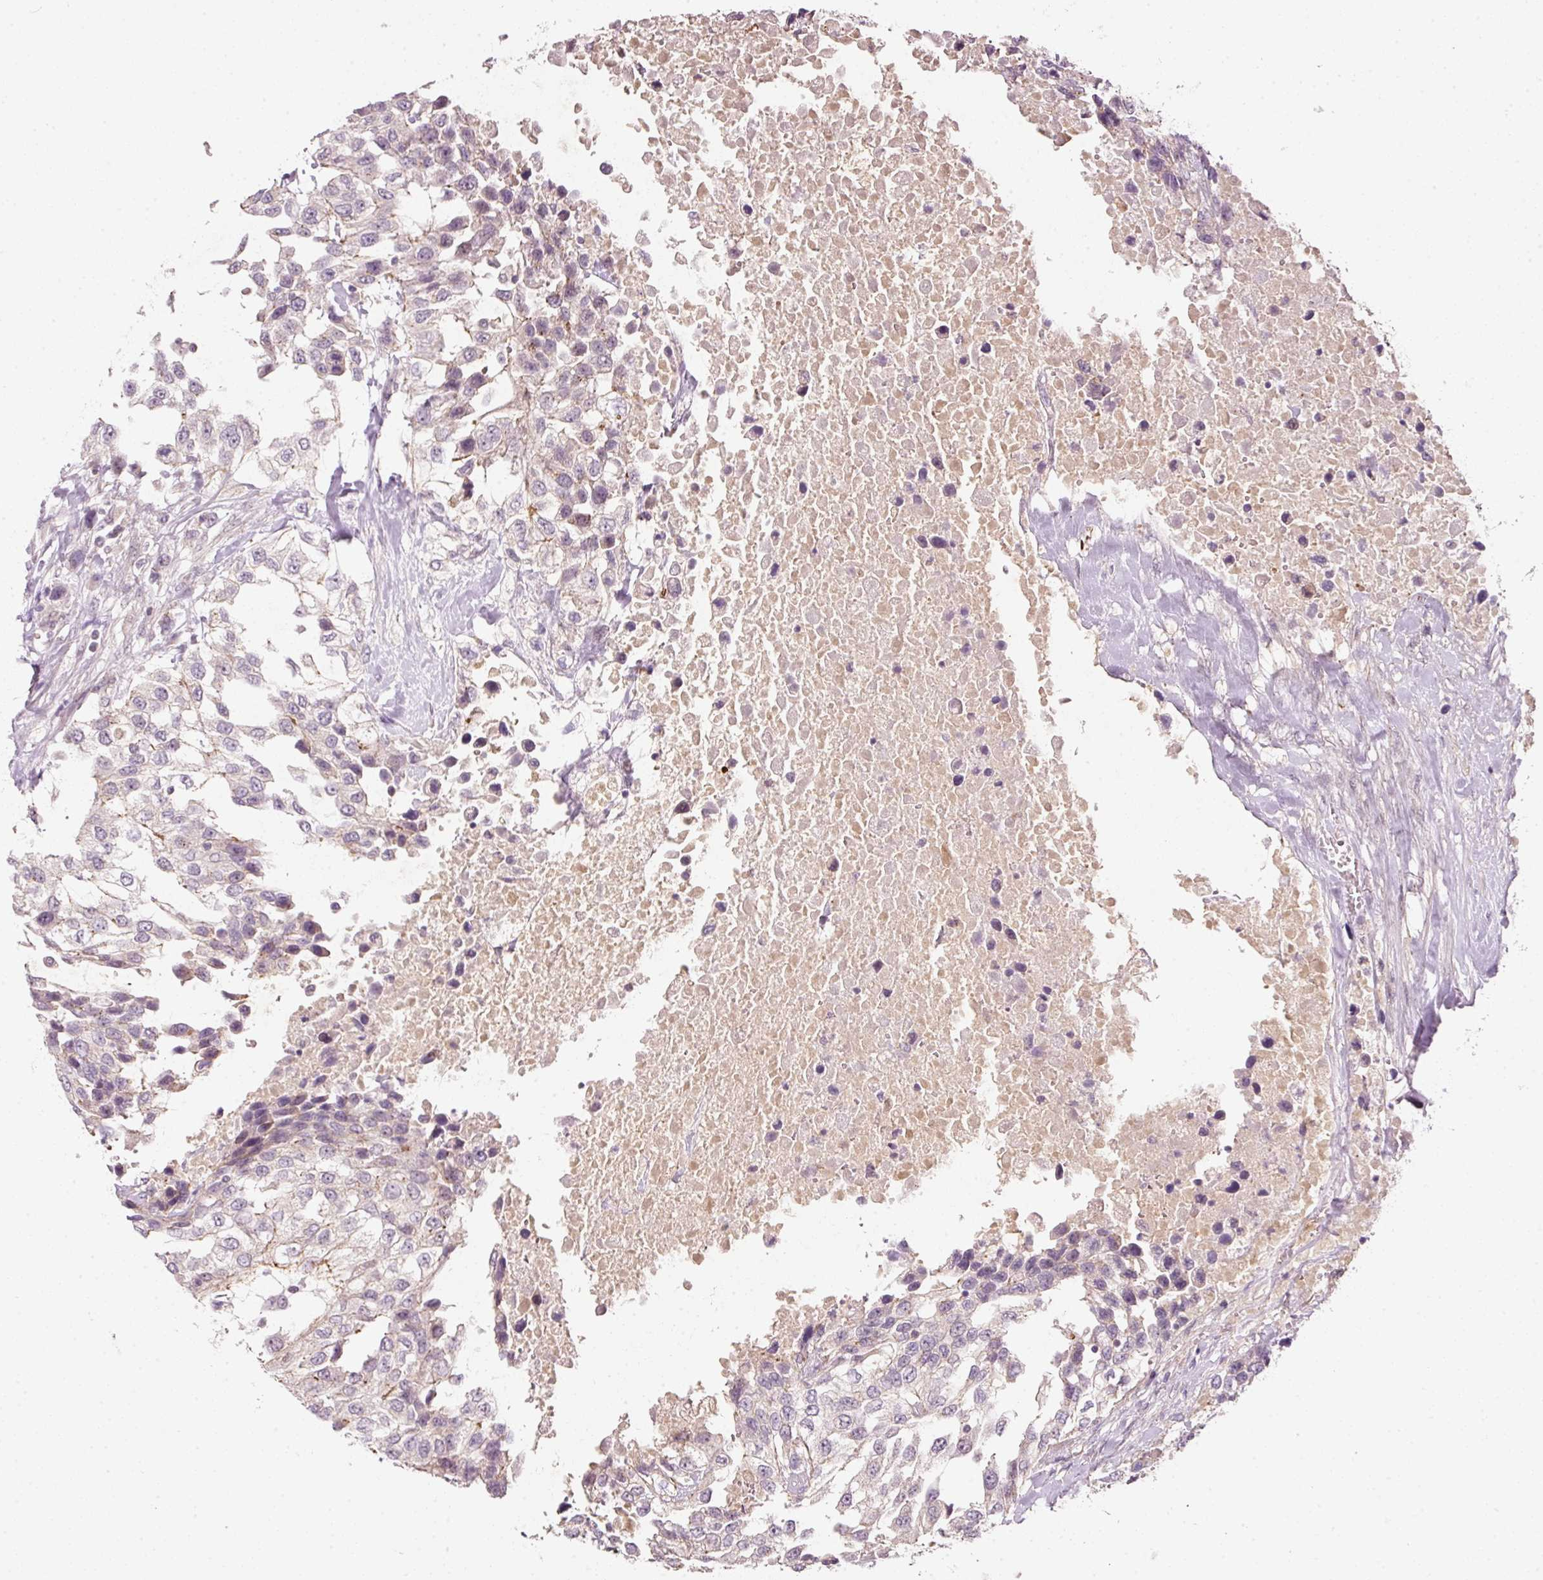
{"staining": {"intensity": "moderate", "quantity": "<25%", "location": "cytoplasmic/membranous"}, "tissue": "urothelial cancer", "cell_type": "Tumor cells", "image_type": "cancer", "snomed": [{"axis": "morphology", "description": "Urothelial carcinoma, High grade"}, {"axis": "topography", "description": "Urinary bladder"}], "caption": "Moderate cytoplasmic/membranous staining for a protein is present in approximately <25% of tumor cells of urothelial cancer using immunohistochemistry (IHC).", "gene": "TIRAP", "patient": {"sex": "female", "age": 80}}